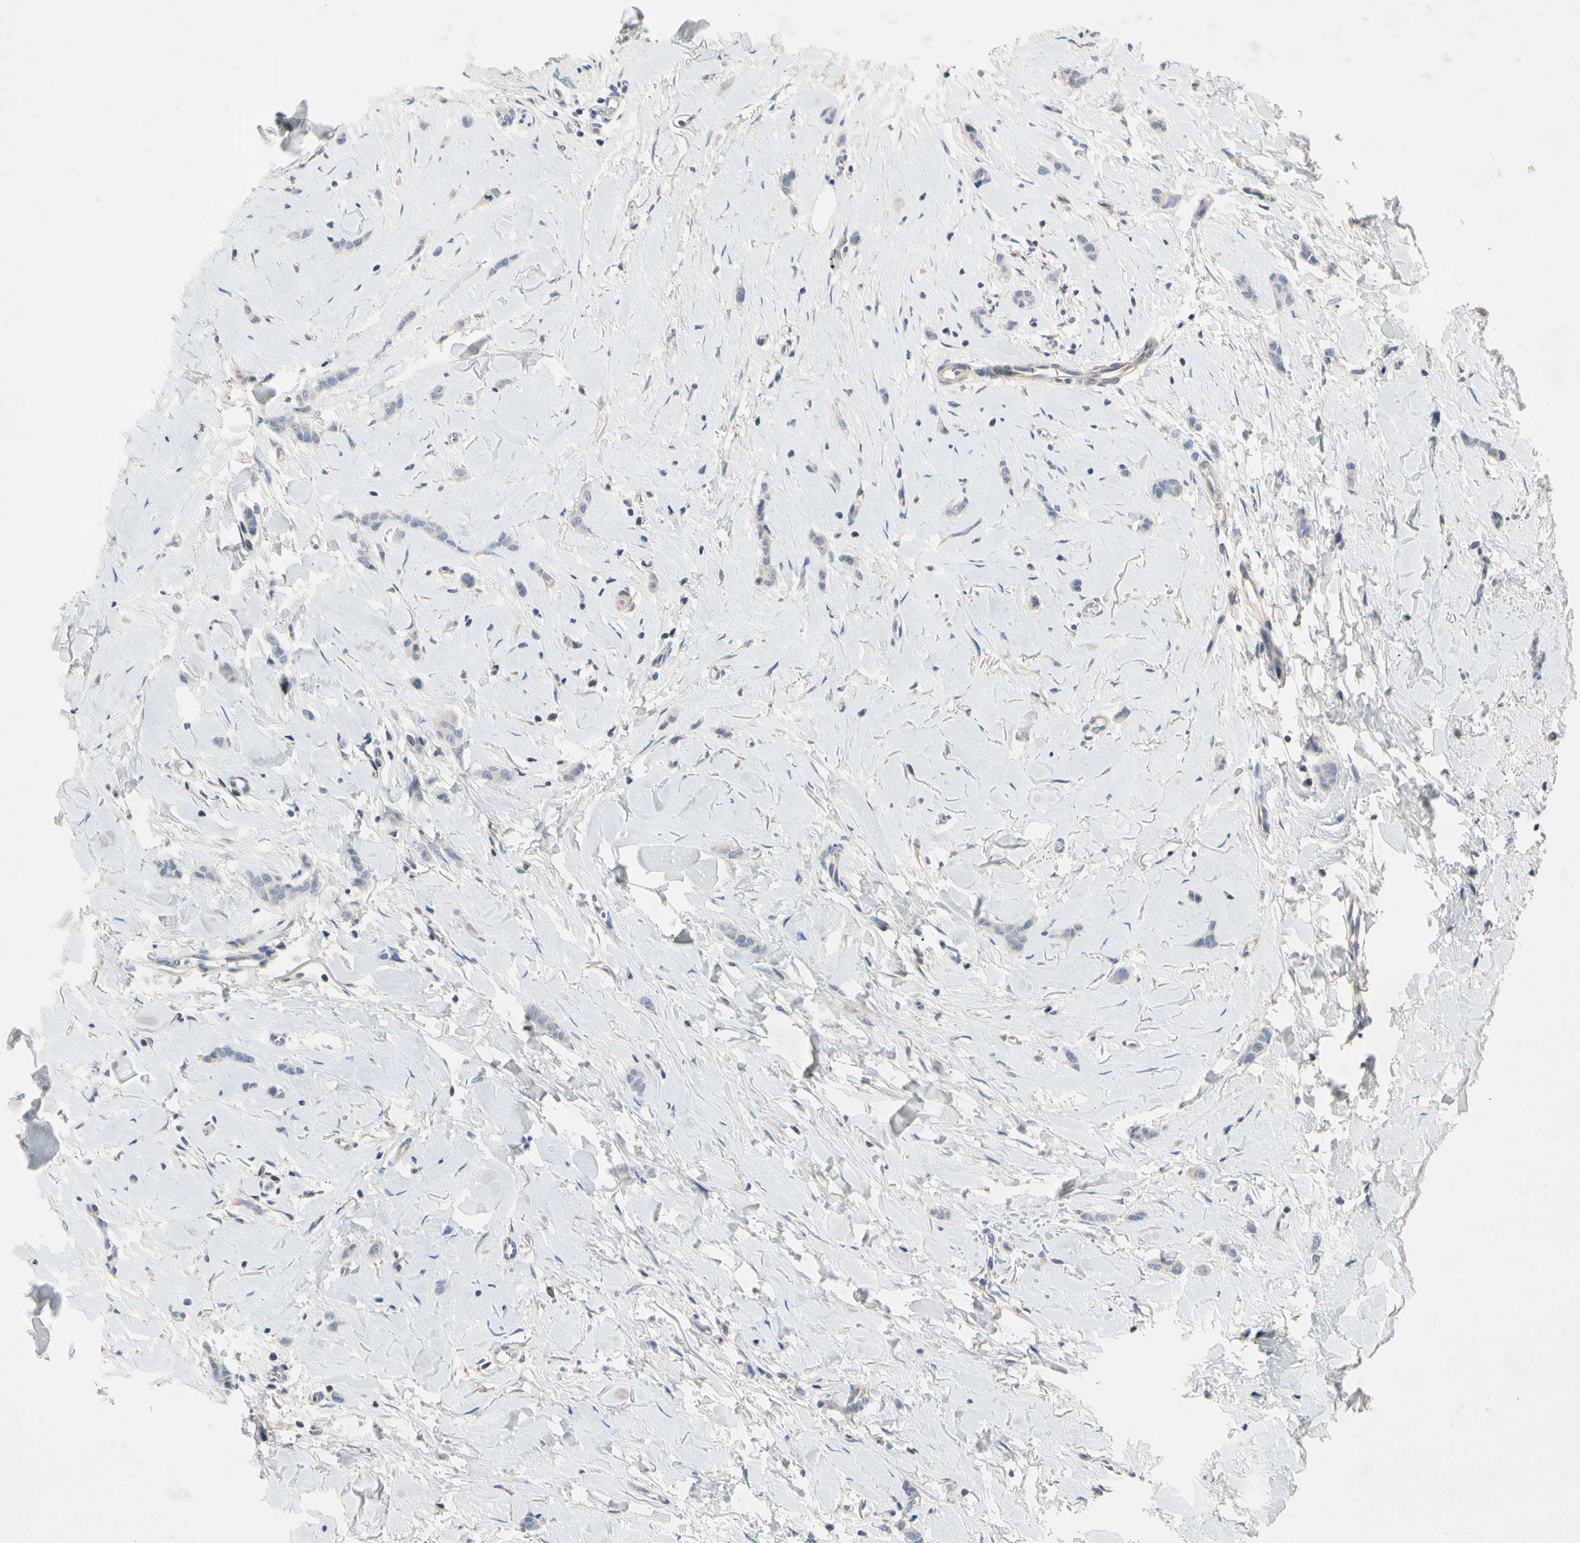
{"staining": {"intensity": "negative", "quantity": "none", "location": "none"}, "tissue": "breast cancer", "cell_type": "Tumor cells", "image_type": "cancer", "snomed": [{"axis": "morphology", "description": "Lobular carcinoma"}, {"axis": "topography", "description": "Skin"}, {"axis": "topography", "description": "Breast"}], "caption": "DAB immunohistochemical staining of breast cancer (lobular carcinoma) demonstrates no significant expression in tumor cells. (DAB immunohistochemistry with hematoxylin counter stain).", "gene": "GAS6", "patient": {"sex": "female", "age": 46}}